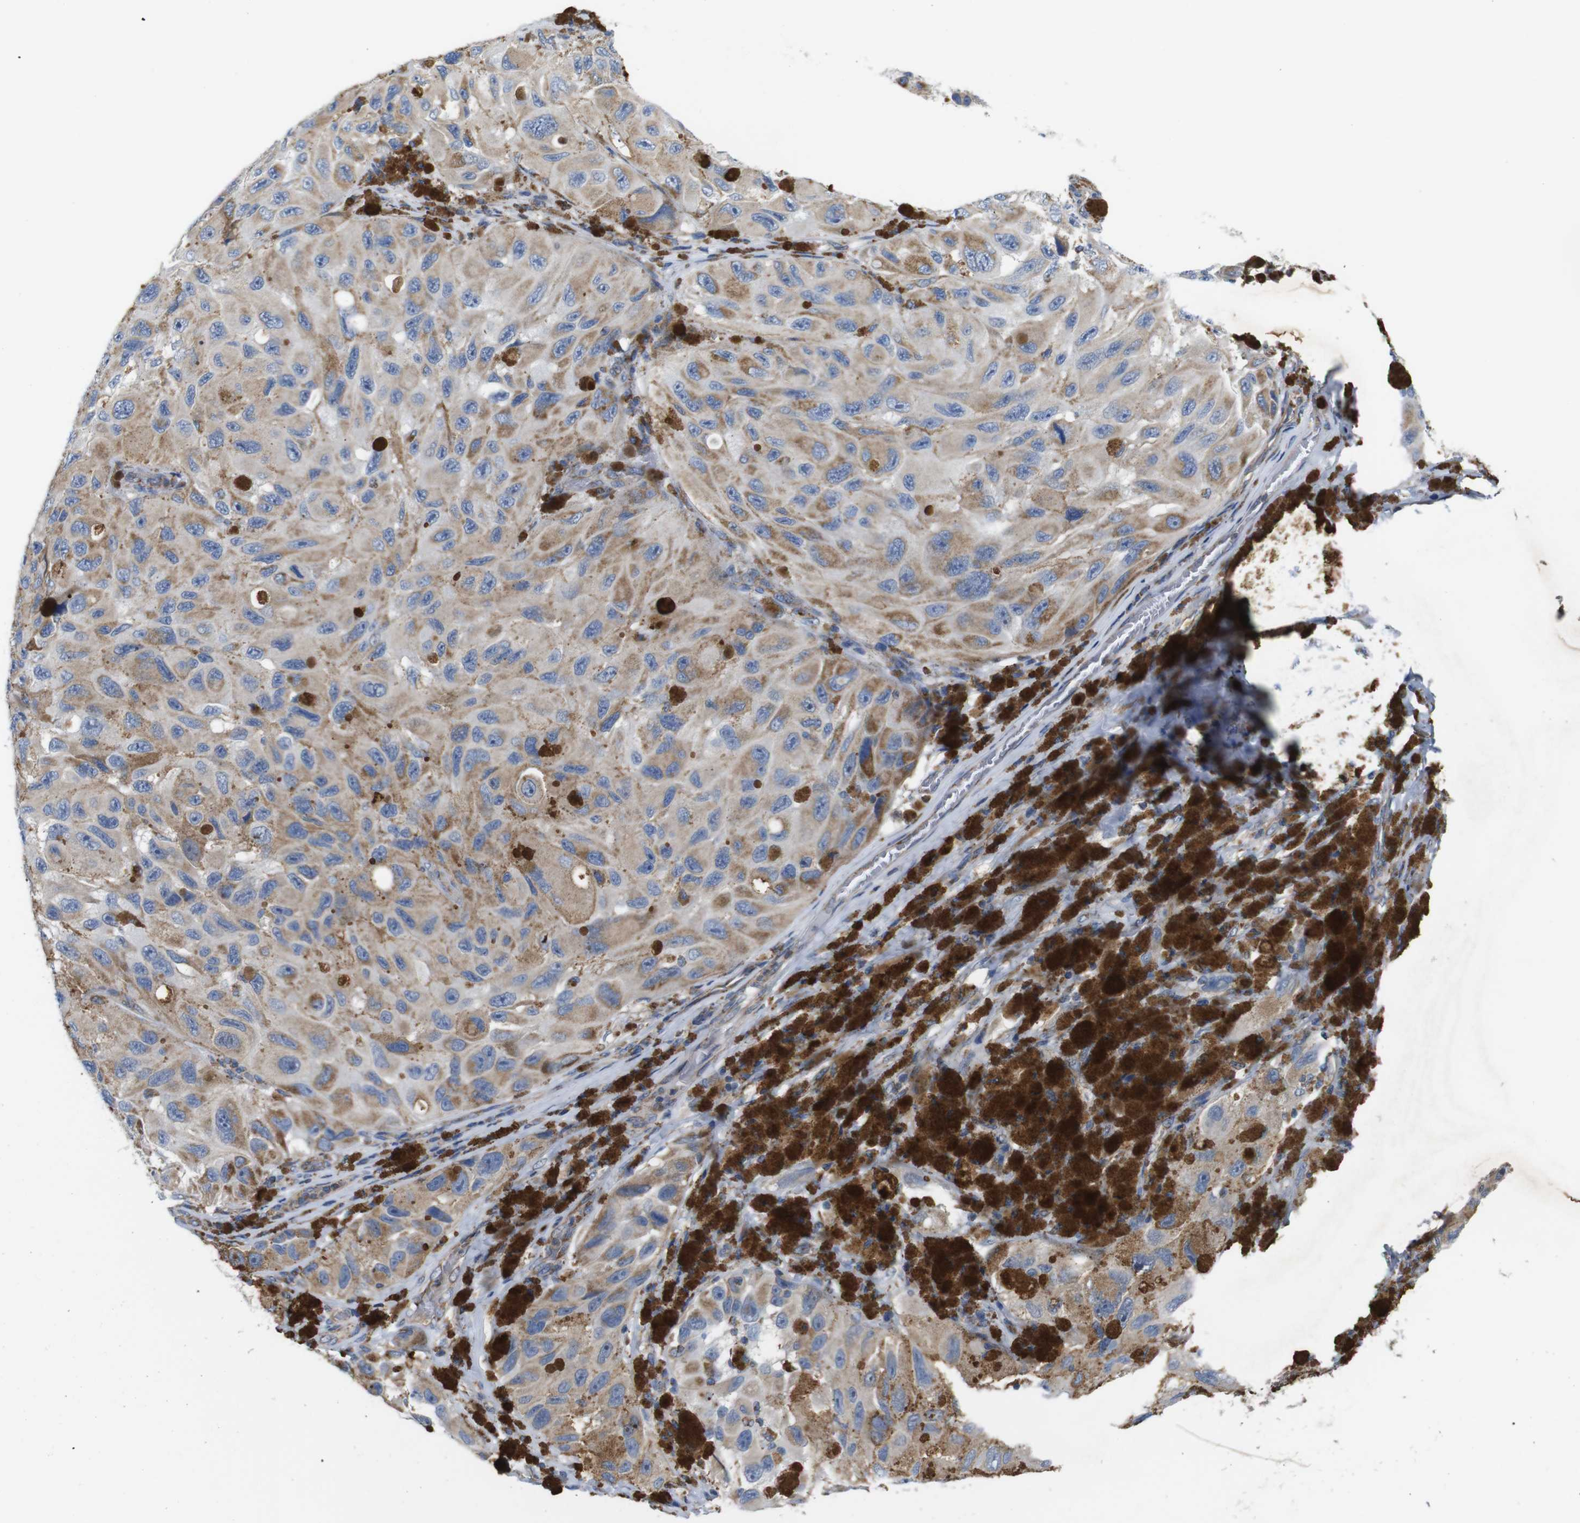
{"staining": {"intensity": "moderate", "quantity": "25%-75%", "location": "cytoplasmic/membranous"}, "tissue": "melanoma", "cell_type": "Tumor cells", "image_type": "cancer", "snomed": [{"axis": "morphology", "description": "Malignant melanoma, NOS"}, {"axis": "topography", "description": "Skin"}], "caption": "High-magnification brightfield microscopy of melanoma stained with DAB (brown) and counterstained with hematoxylin (blue). tumor cells exhibit moderate cytoplasmic/membranous positivity is appreciated in about25%-75% of cells. (Stains: DAB (3,3'-diaminobenzidine) in brown, nuclei in blue, Microscopy: brightfield microscopy at high magnification).", "gene": "PDCD1LG2", "patient": {"sex": "female", "age": 73}}